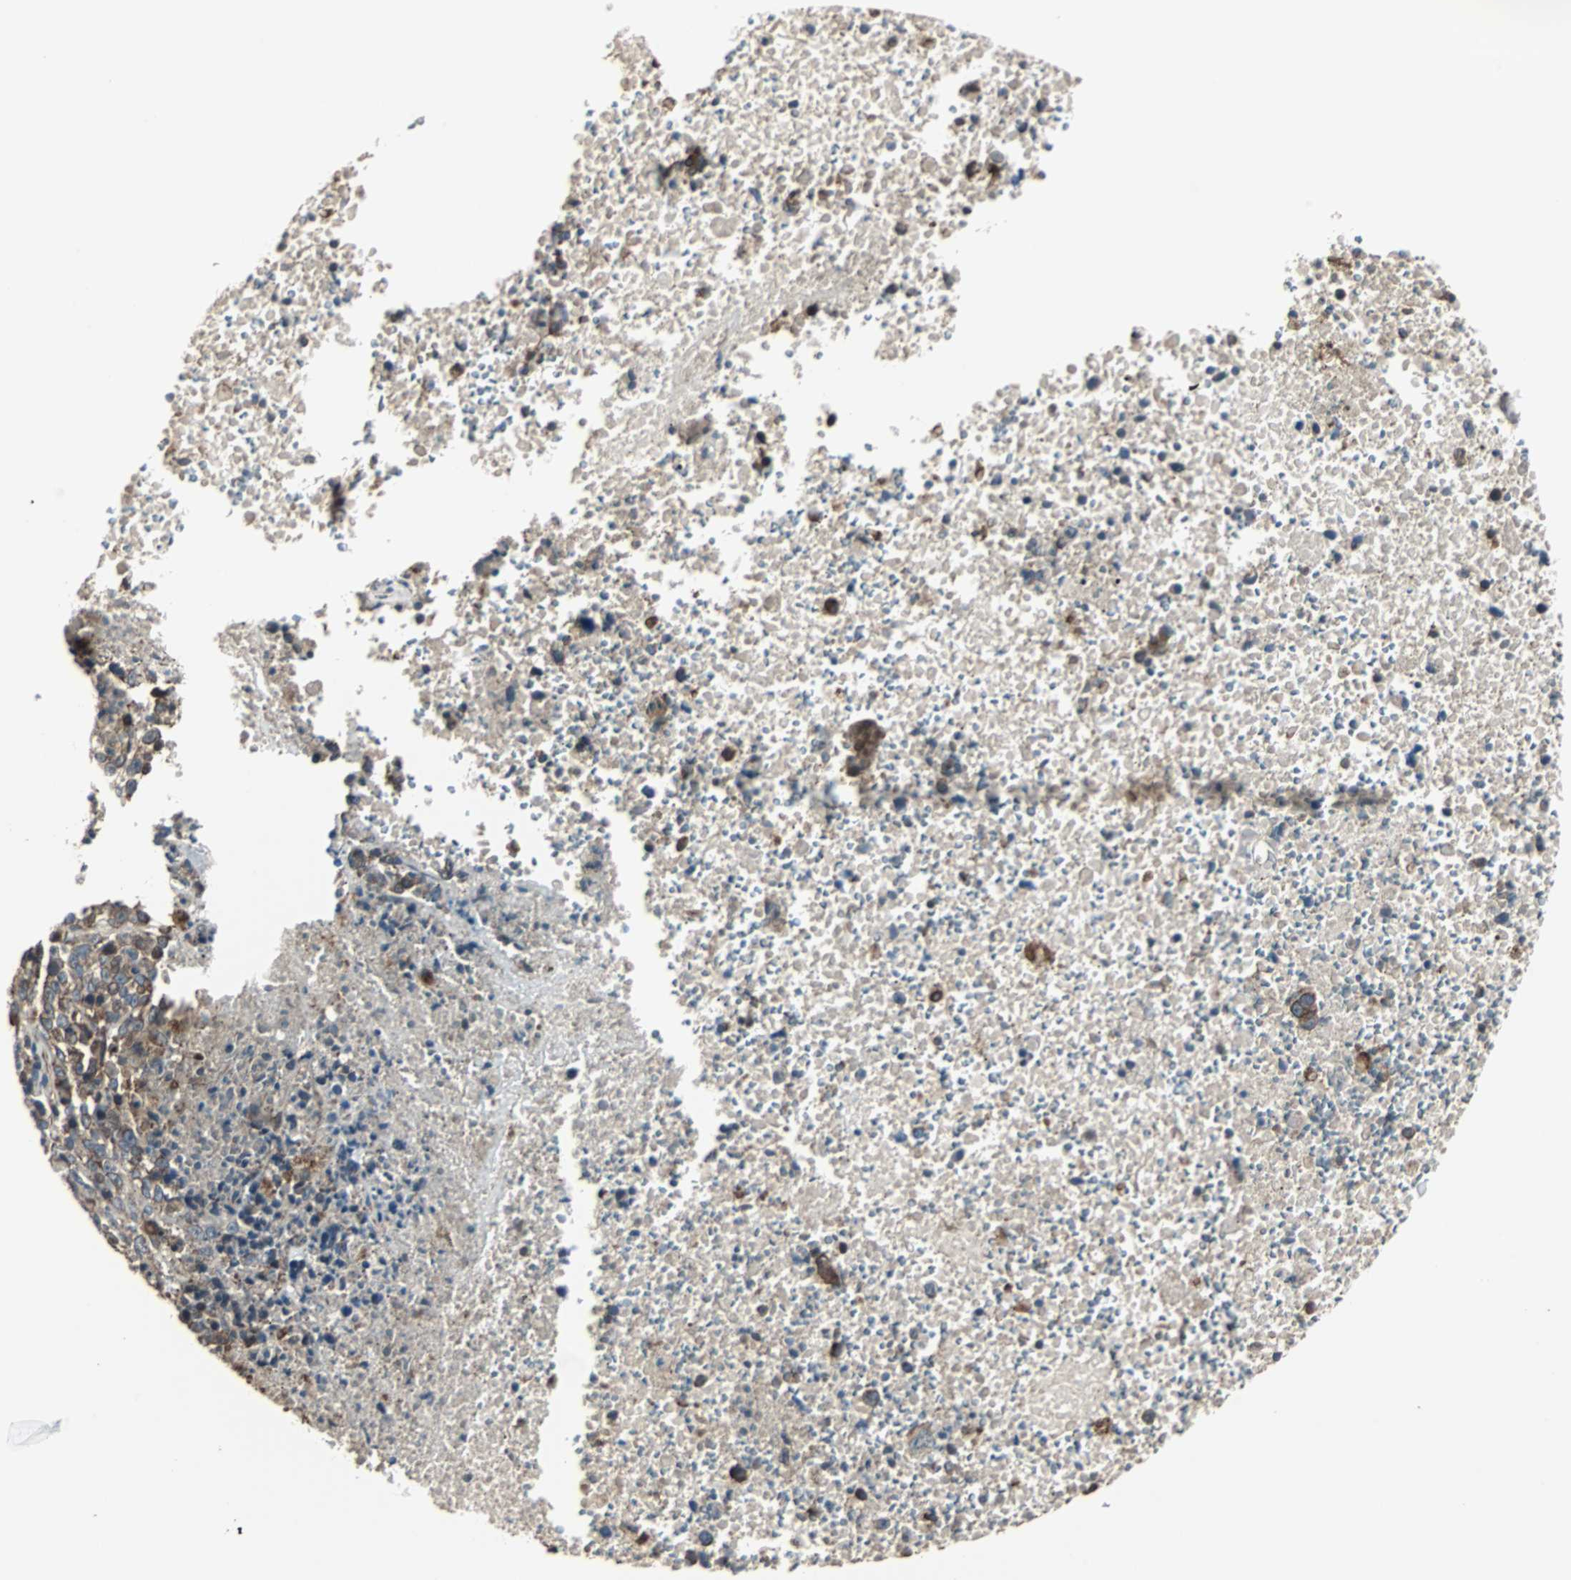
{"staining": {"intensity": "moderate", "quantity": "25%-75%", "location": "cytoplasmic/membranous"}, "tissue": "melanoma", "cell_type": "Tumor cells", "image_type": "cancer", "snomed": [{"axis": "morphology", "description": "Malignant melanoma, Metastatic site"}, {"axis": "topography", "description": "Cerebral cortex"}], "caption": "An image of malignant melanoma (metastatic site) stained for a protein displays moderate cytoplasmic/membranous brown staining in tumor cells.", "gene": "CHP1", "patient": {"sex": "female", "age": 52}}